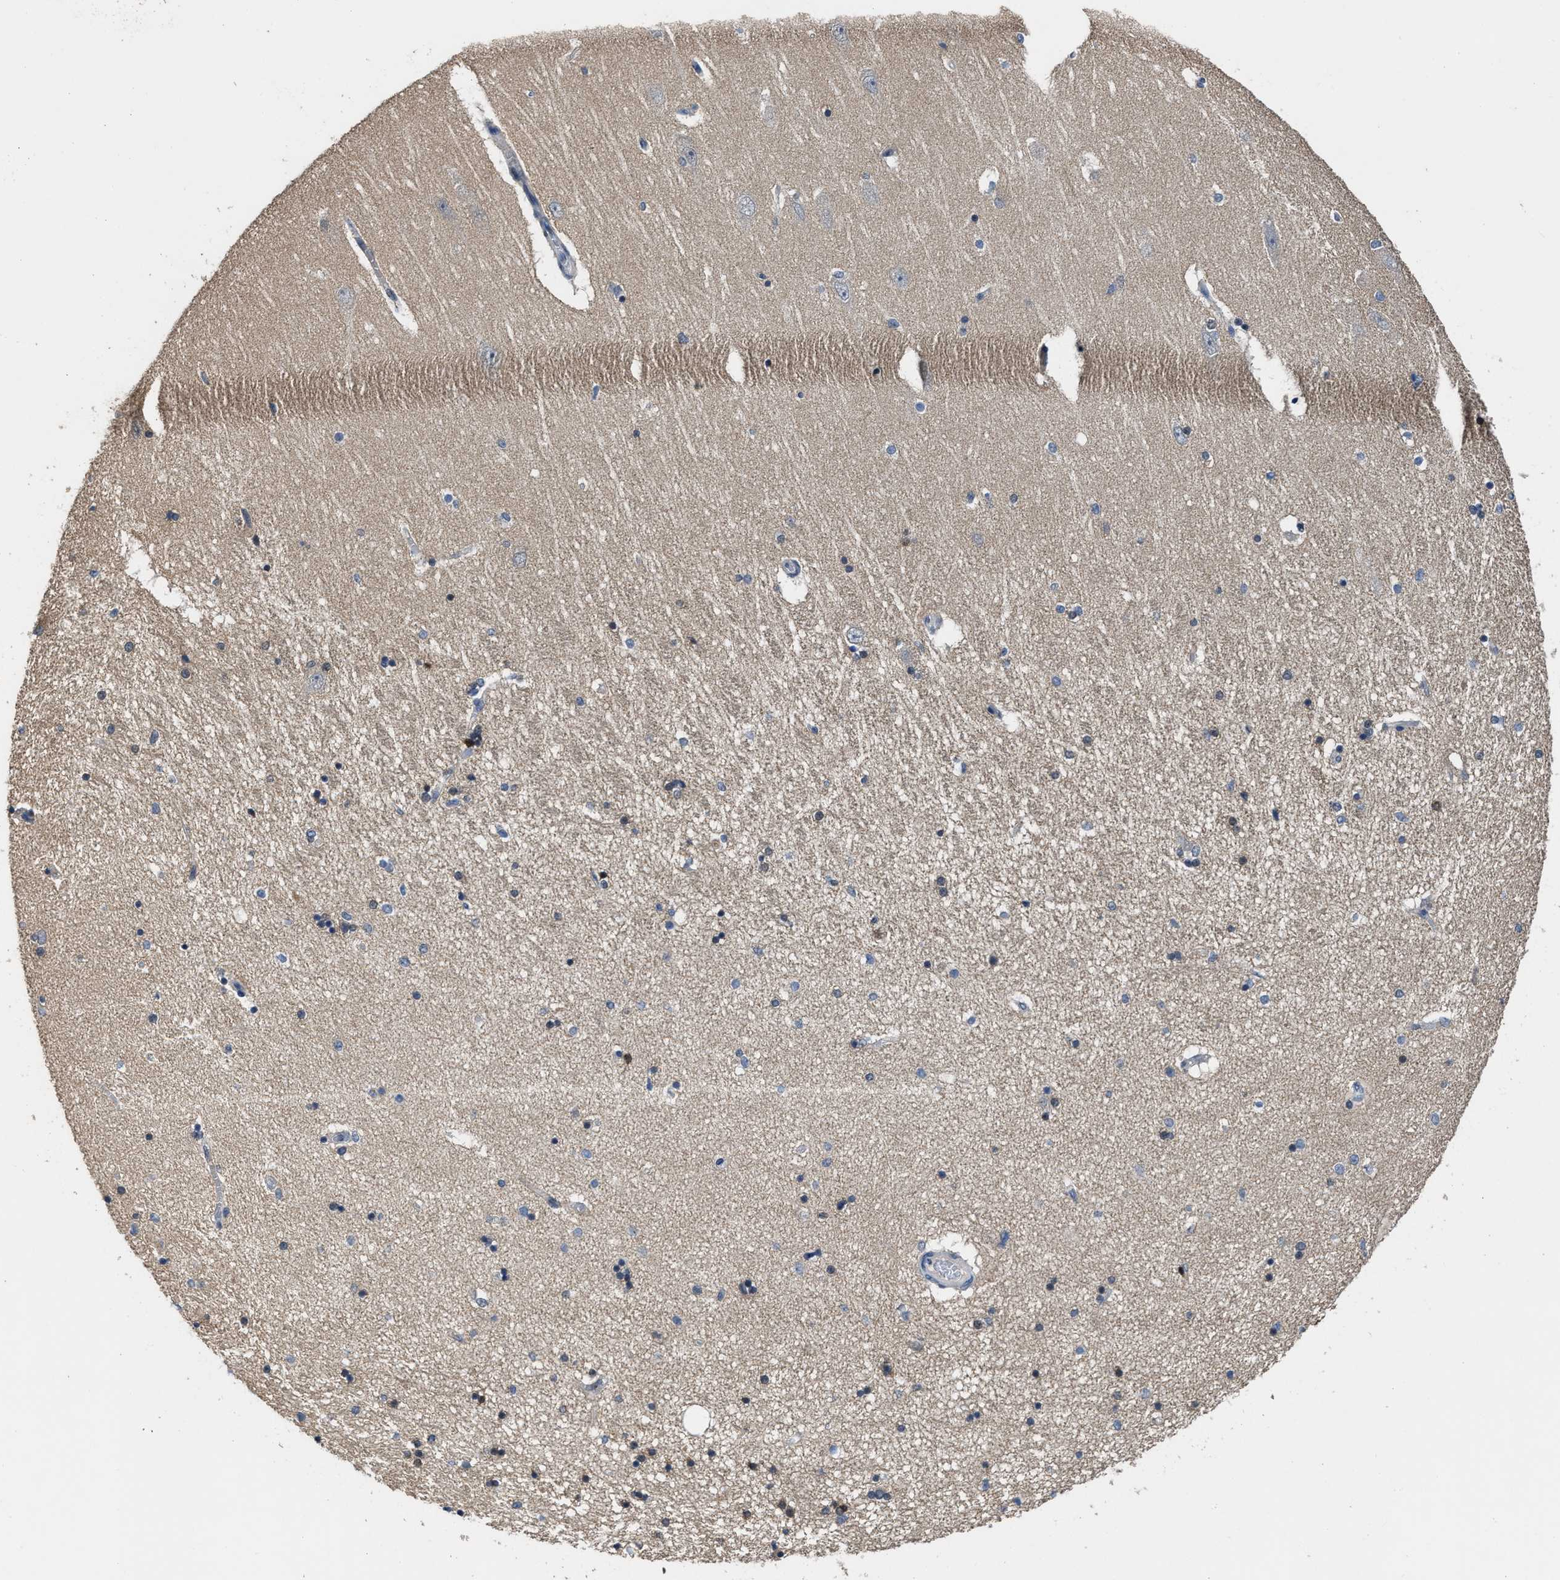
{"staining": {"intensity": "moderate", "quantity": "<25%", "location": "nuclear"}, "tissue": "hippocampus", "cell_type": "Glial cells", "image_type": "normal", "snomed": [{"axis": "morphology", "description": "Normal tissue, NOS"}, {"axis": "topography", "description": "Hippocampus"}], "caption": "A brown stain labels moderate nuclear expression of a protein in glial cells of benign hippocampus. The staining is performed using DAB (3,3'-diaminobenzidine) brown chromogen to label protein expression. The nuclei are counter-stained blue using hematoxylin.", "gene": "ZNF20", "patient": {"sex": "female", "age": 54}}